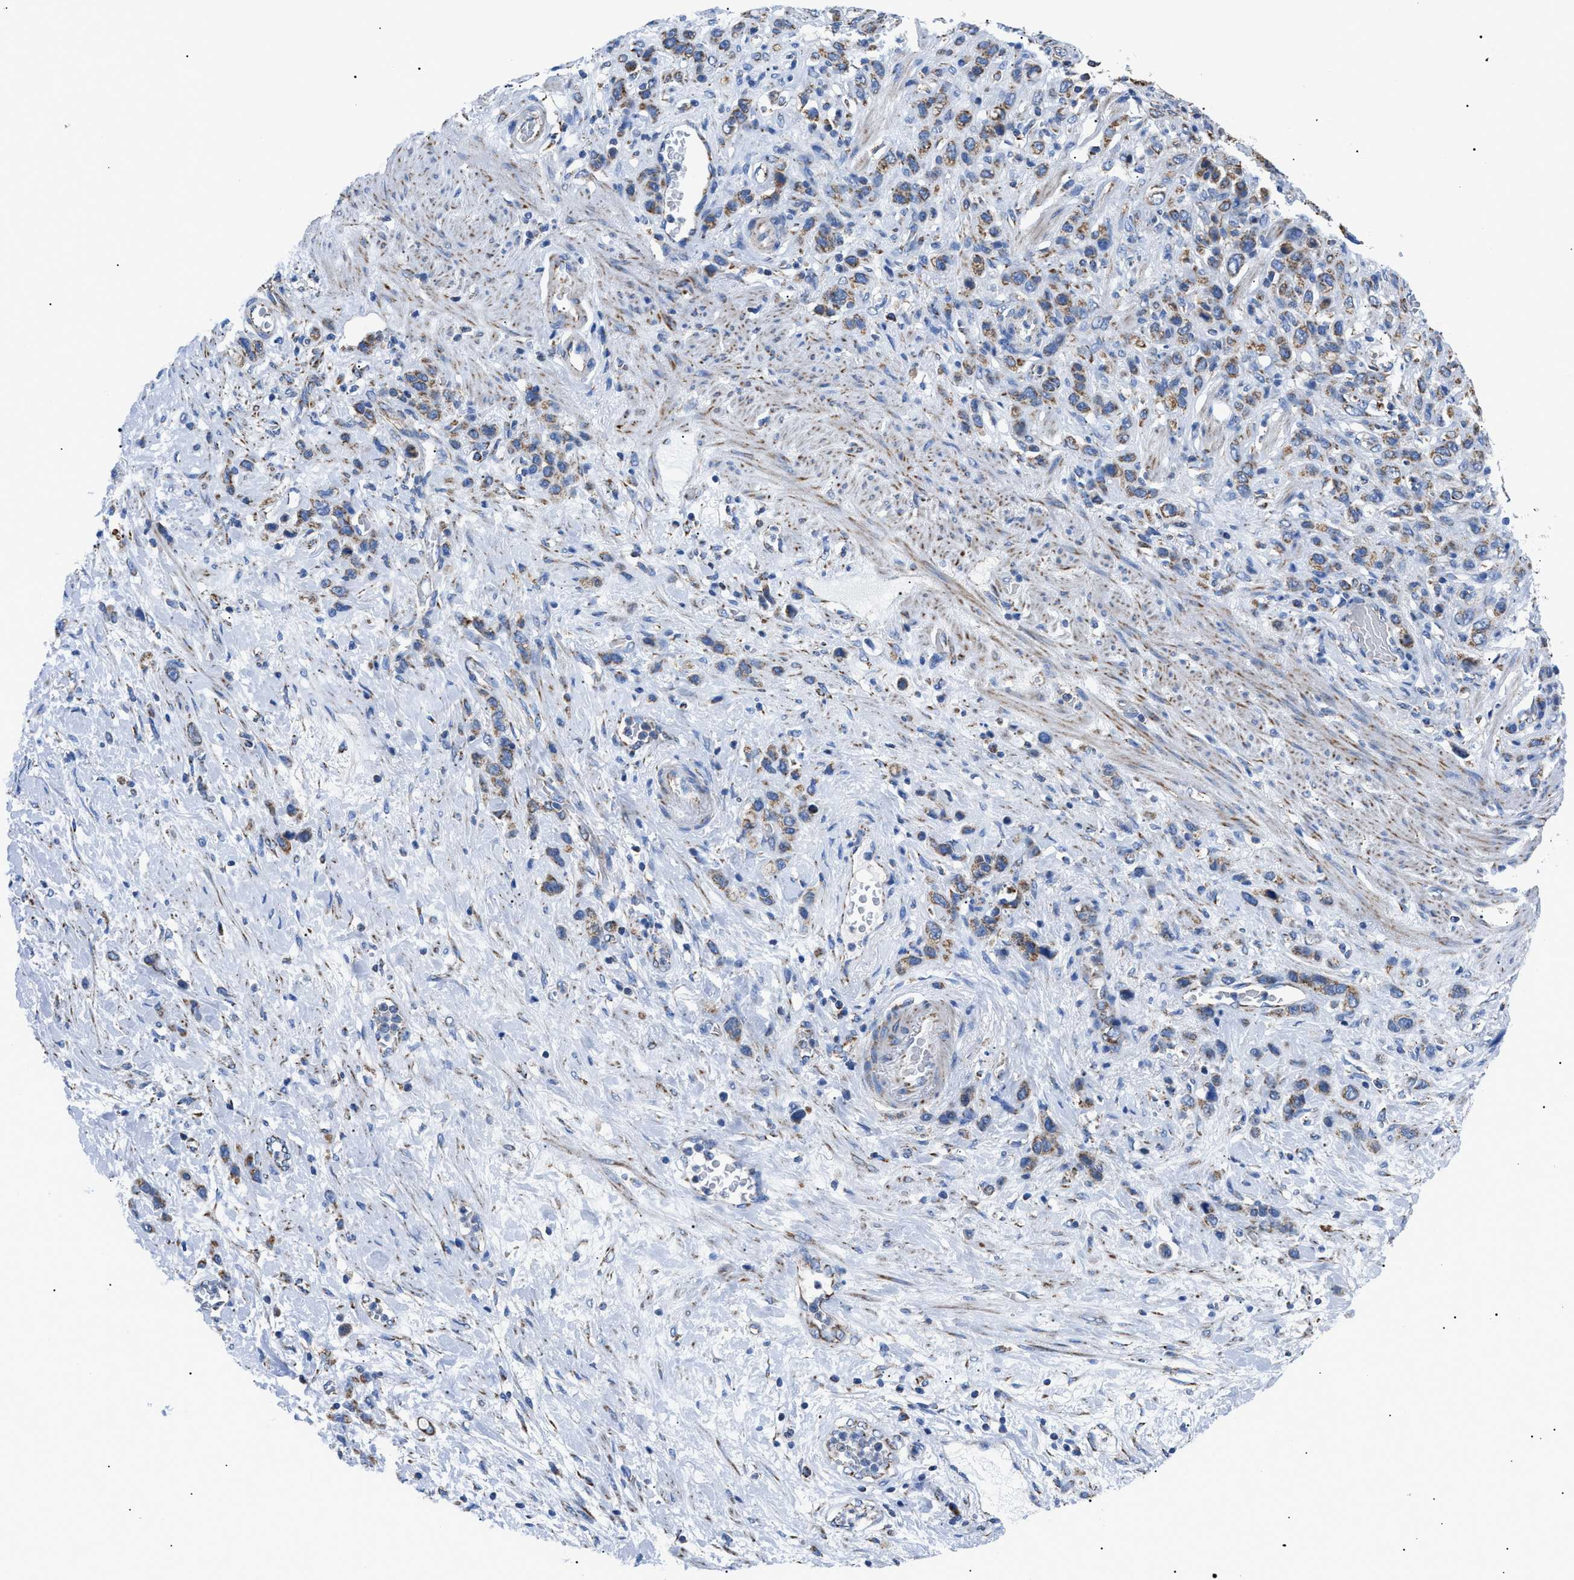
{"staining": {"intensity": "moderate", "quantity": ">75%", "location": "cytoplasmic/membranous"}, "tissue": "stomach cancer", "cell_type": "Tumor cells", "image_type": "cancer", "snomed": [{"axis": "morphology", "description": "Adenocarcinoma, NOS"}, {"axis": "morphology", "description": "Adenocarcinoma, High grade"}, {"axis": "topography", "description": "Stomach, upper"}, {"axis": "topography", "description": "Stomach, lower"}], "caption": "This histopathology image shows immunohistochemistry (IHC) staining of stomach cancer, with medium moderate cytoplasmic/membranous staining in about >75% of tumor cells.", "gene": "PHB2", "patient": {"sex": "female", "age": 65}}